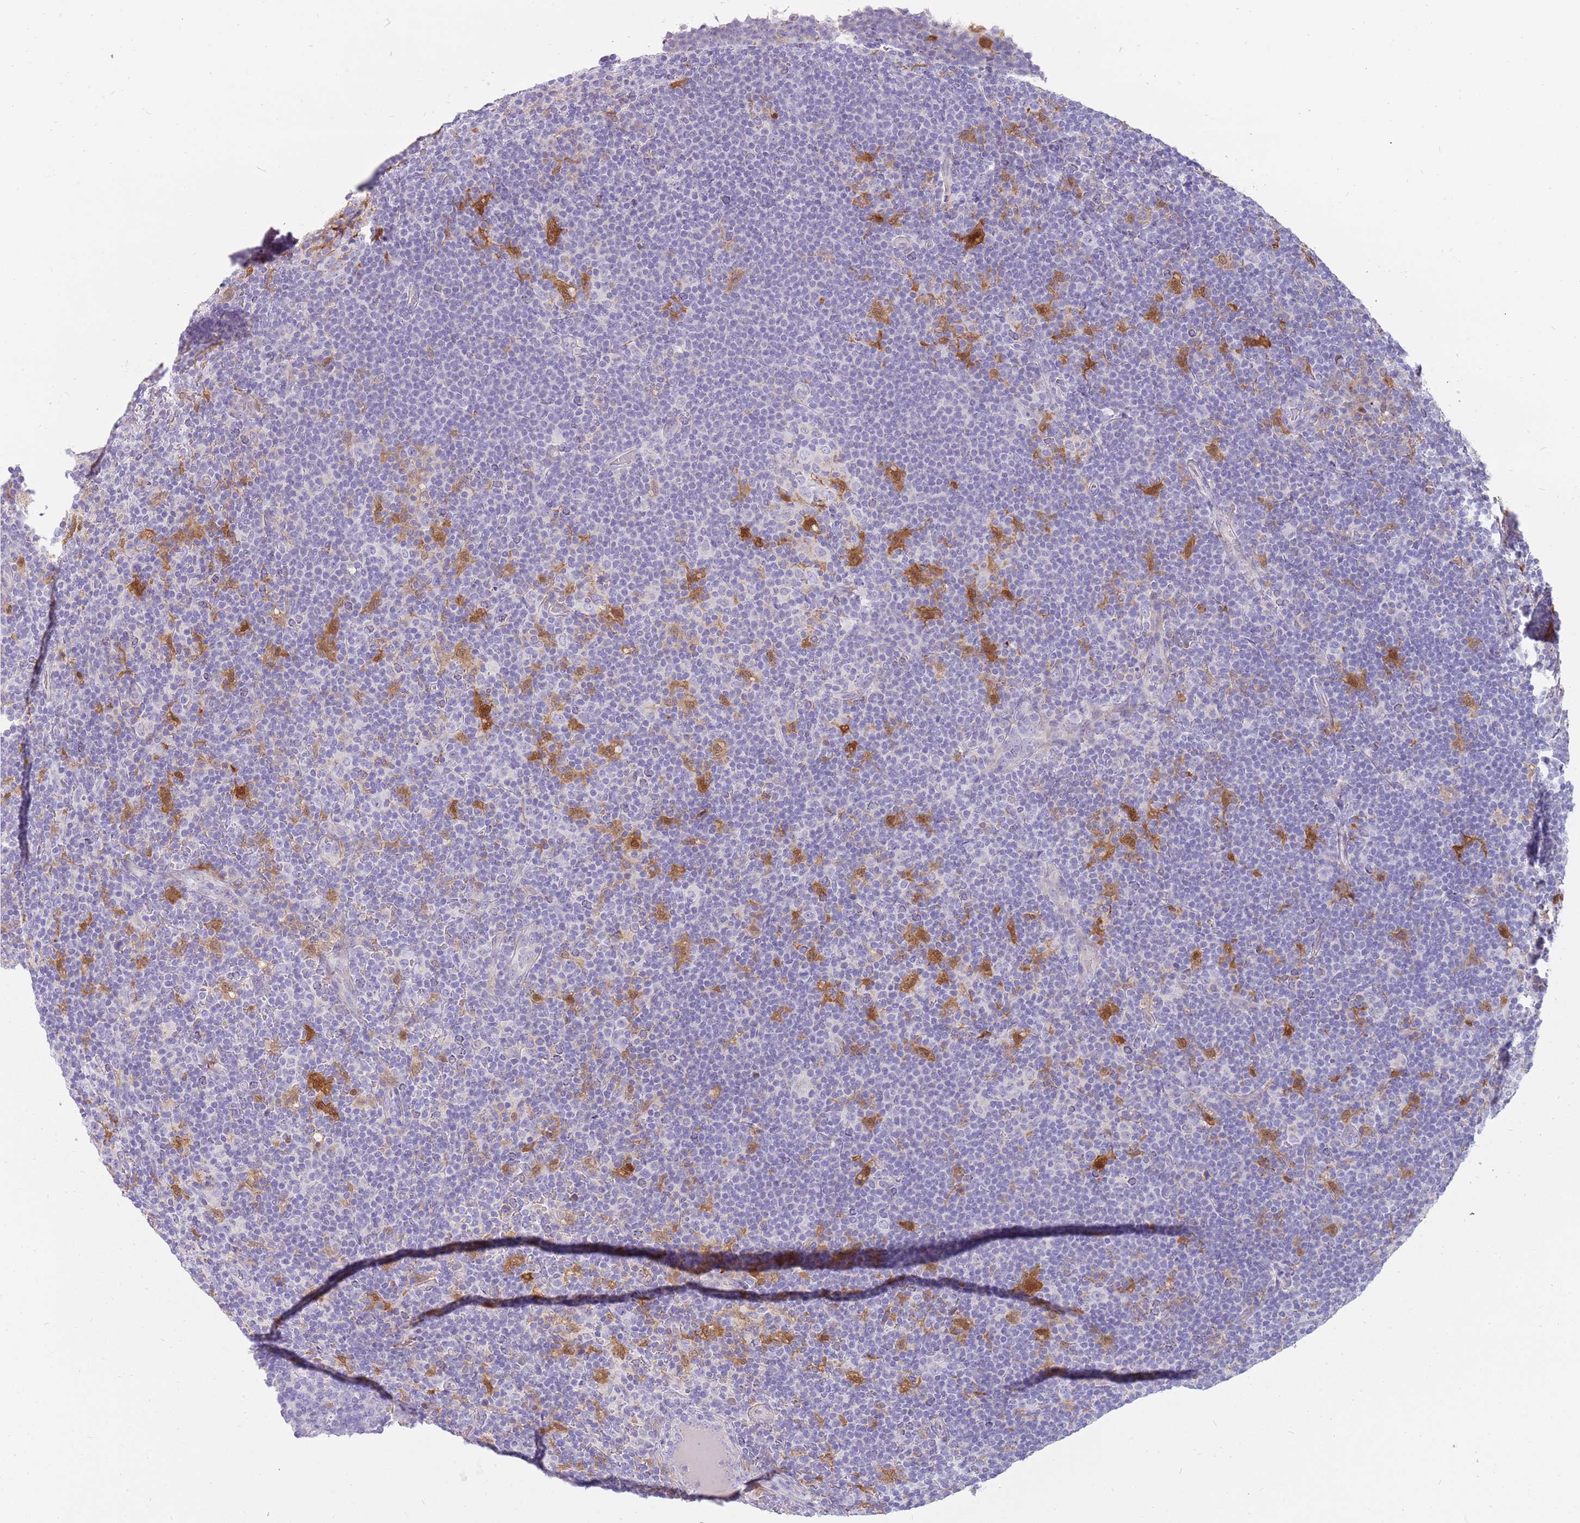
{"staining": {"intensity": "negative", "quantity": "none", "location": "none"}, "tissue": "lymphoma", "cell_type": "Tumor cells", "image_type": "cancer", "snomed": [{"axis": "morphology", "description": "Hodgkin's disease, NOS"}, {"axis": "topography", "description": "Lymph node"}], "caption": "This is an immunohistochemistry (IHC) photomicrograph of human Hodgkin's disease. There is no positivity in tumor cells.", "gene": "DIPK1C", "patient": {"sex": "female", "age": 57}}